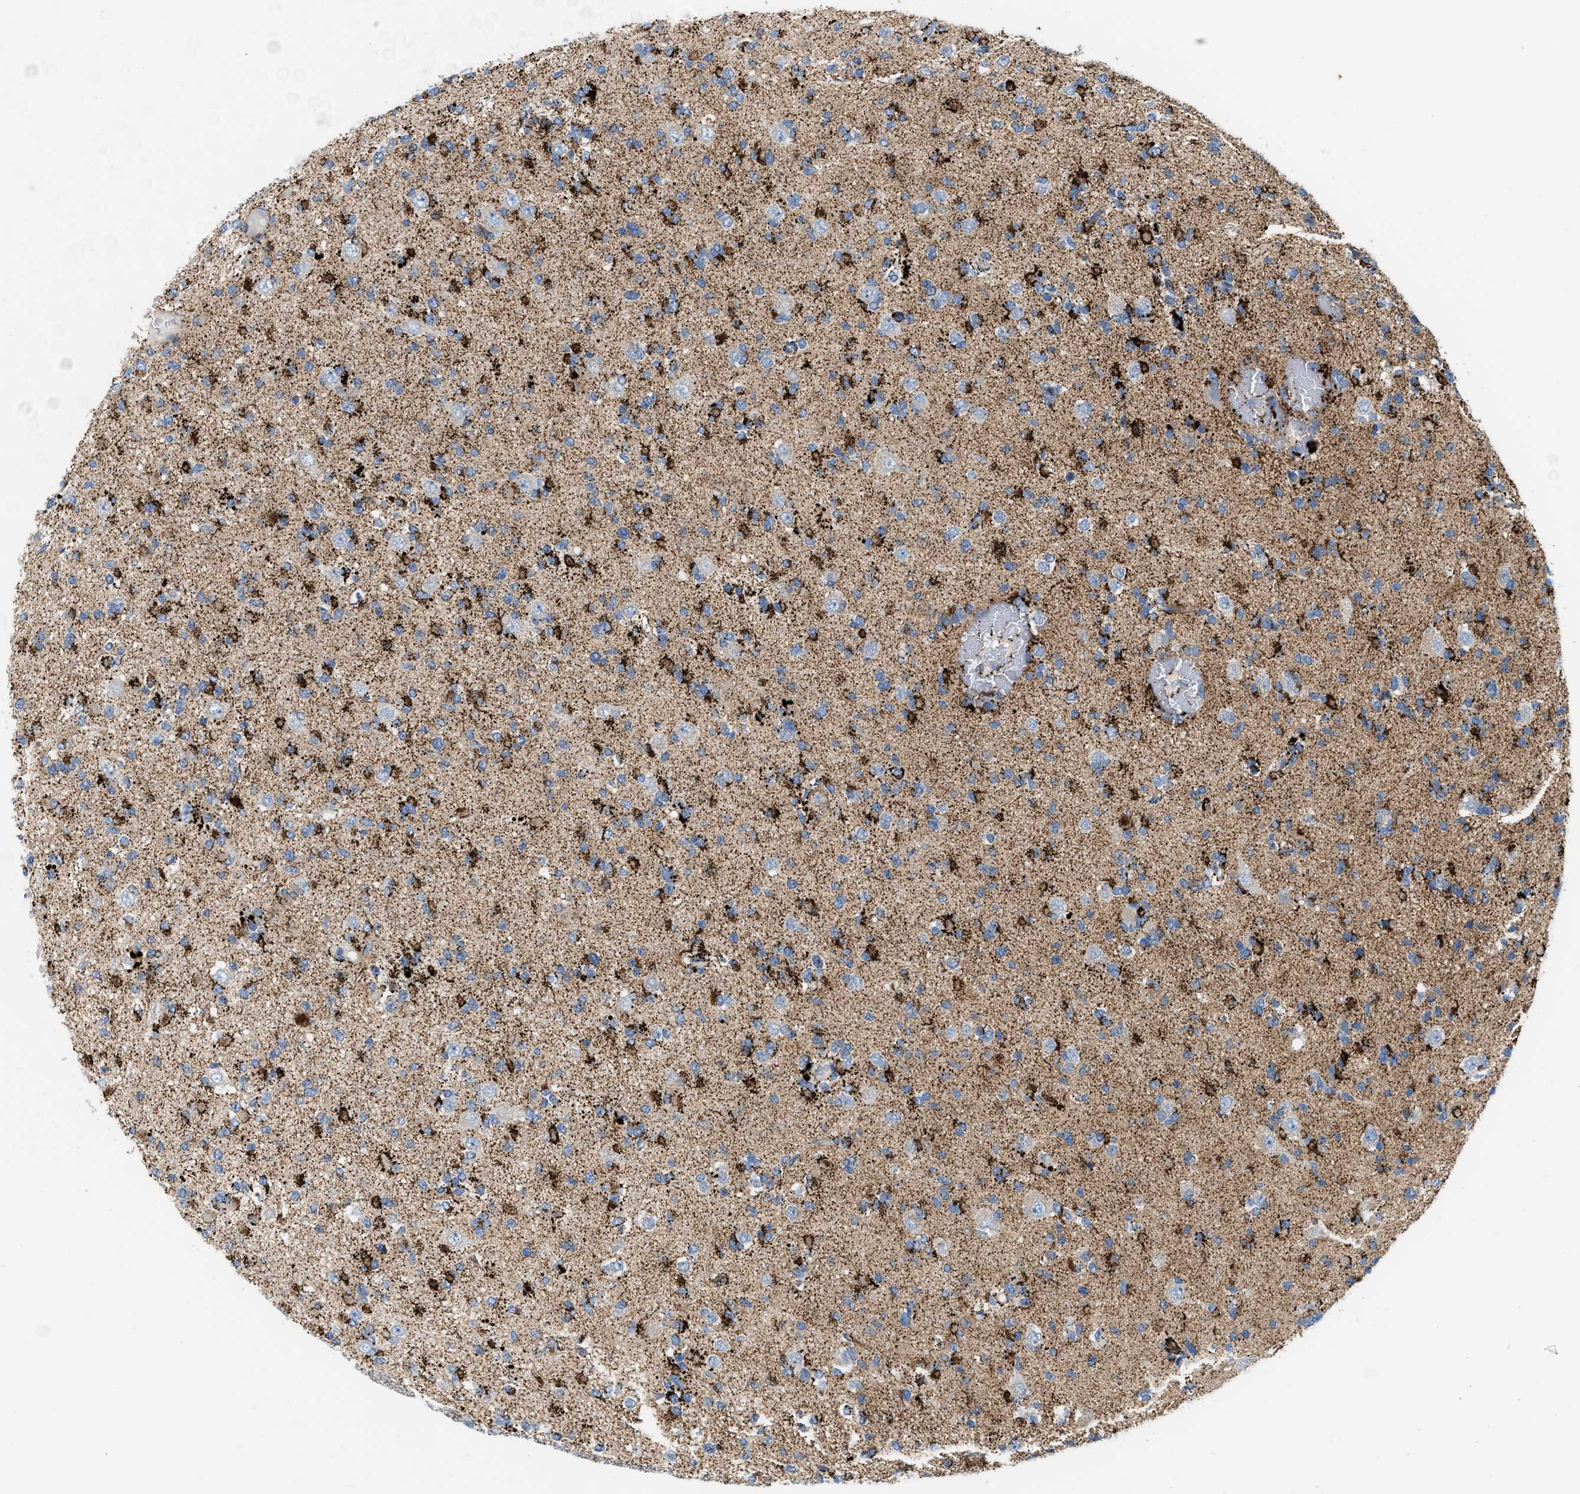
{"staining": {"intensity": "strong", "quantity": "<25%", "location": "cytoplasmic/membranous"}, "tissue": "glioma", "cell_type": "Tumor cells", "image_type": "cancer", "snomed": [{"axis": "morphology", "description": "Glioma, malignant, Low grade"}, {"axis": "topography", "description": "Brain"}], "caption": "Malignant glioma (low-grade) stained with immunohistochemistry shows strong cytoplasmic/membranous positivity in about <25% of tumor cells. (brown staining indicates protein expression, while blue staining denotes nuclei).", "gene": "JADE1", "patient": {"sex": "female", "age": 22}}